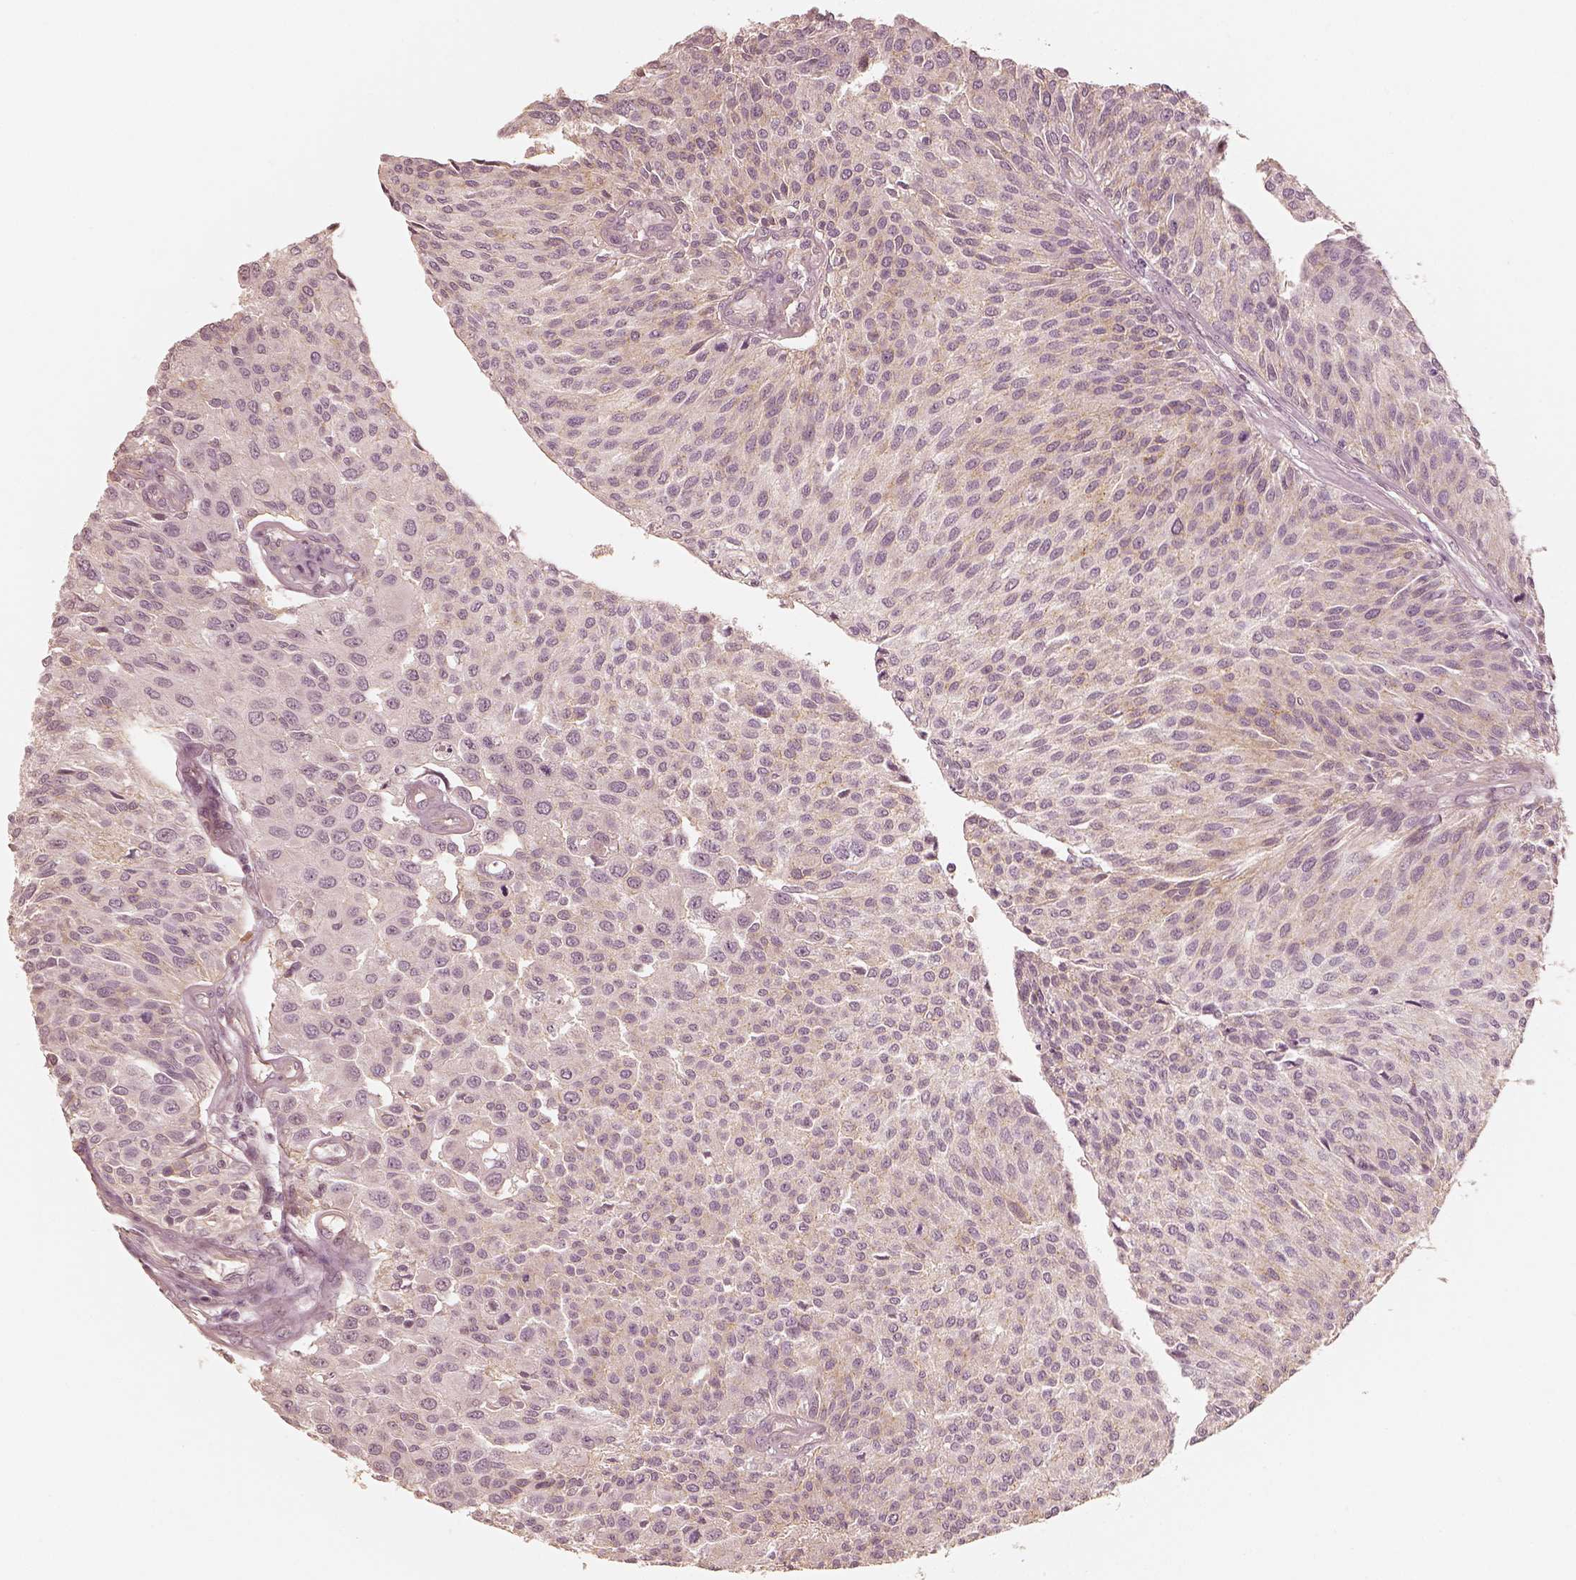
{"staining": {"intensity": "negative", "quantity": "none", "location": "none"}, "tissue": "urothelial cancer", "cell_type": "Tumor cells", "image_type": "cancer", "snomed": [{"axis": "morphology", "description": "Urothelial carcinoma, NOS"}, {"axis": "topography", "description": "Urinary bladder"}], "caption": "There is no significant staining in tumor cells of transitional cell carcinoma. (Stains: DAB immunohistochemistry with hematoxylin counter stain, Microscopy: brightfield microscopy at high magnification).", "gene": "GORASP2", "patient": {"sex": "male", "age": 55}}